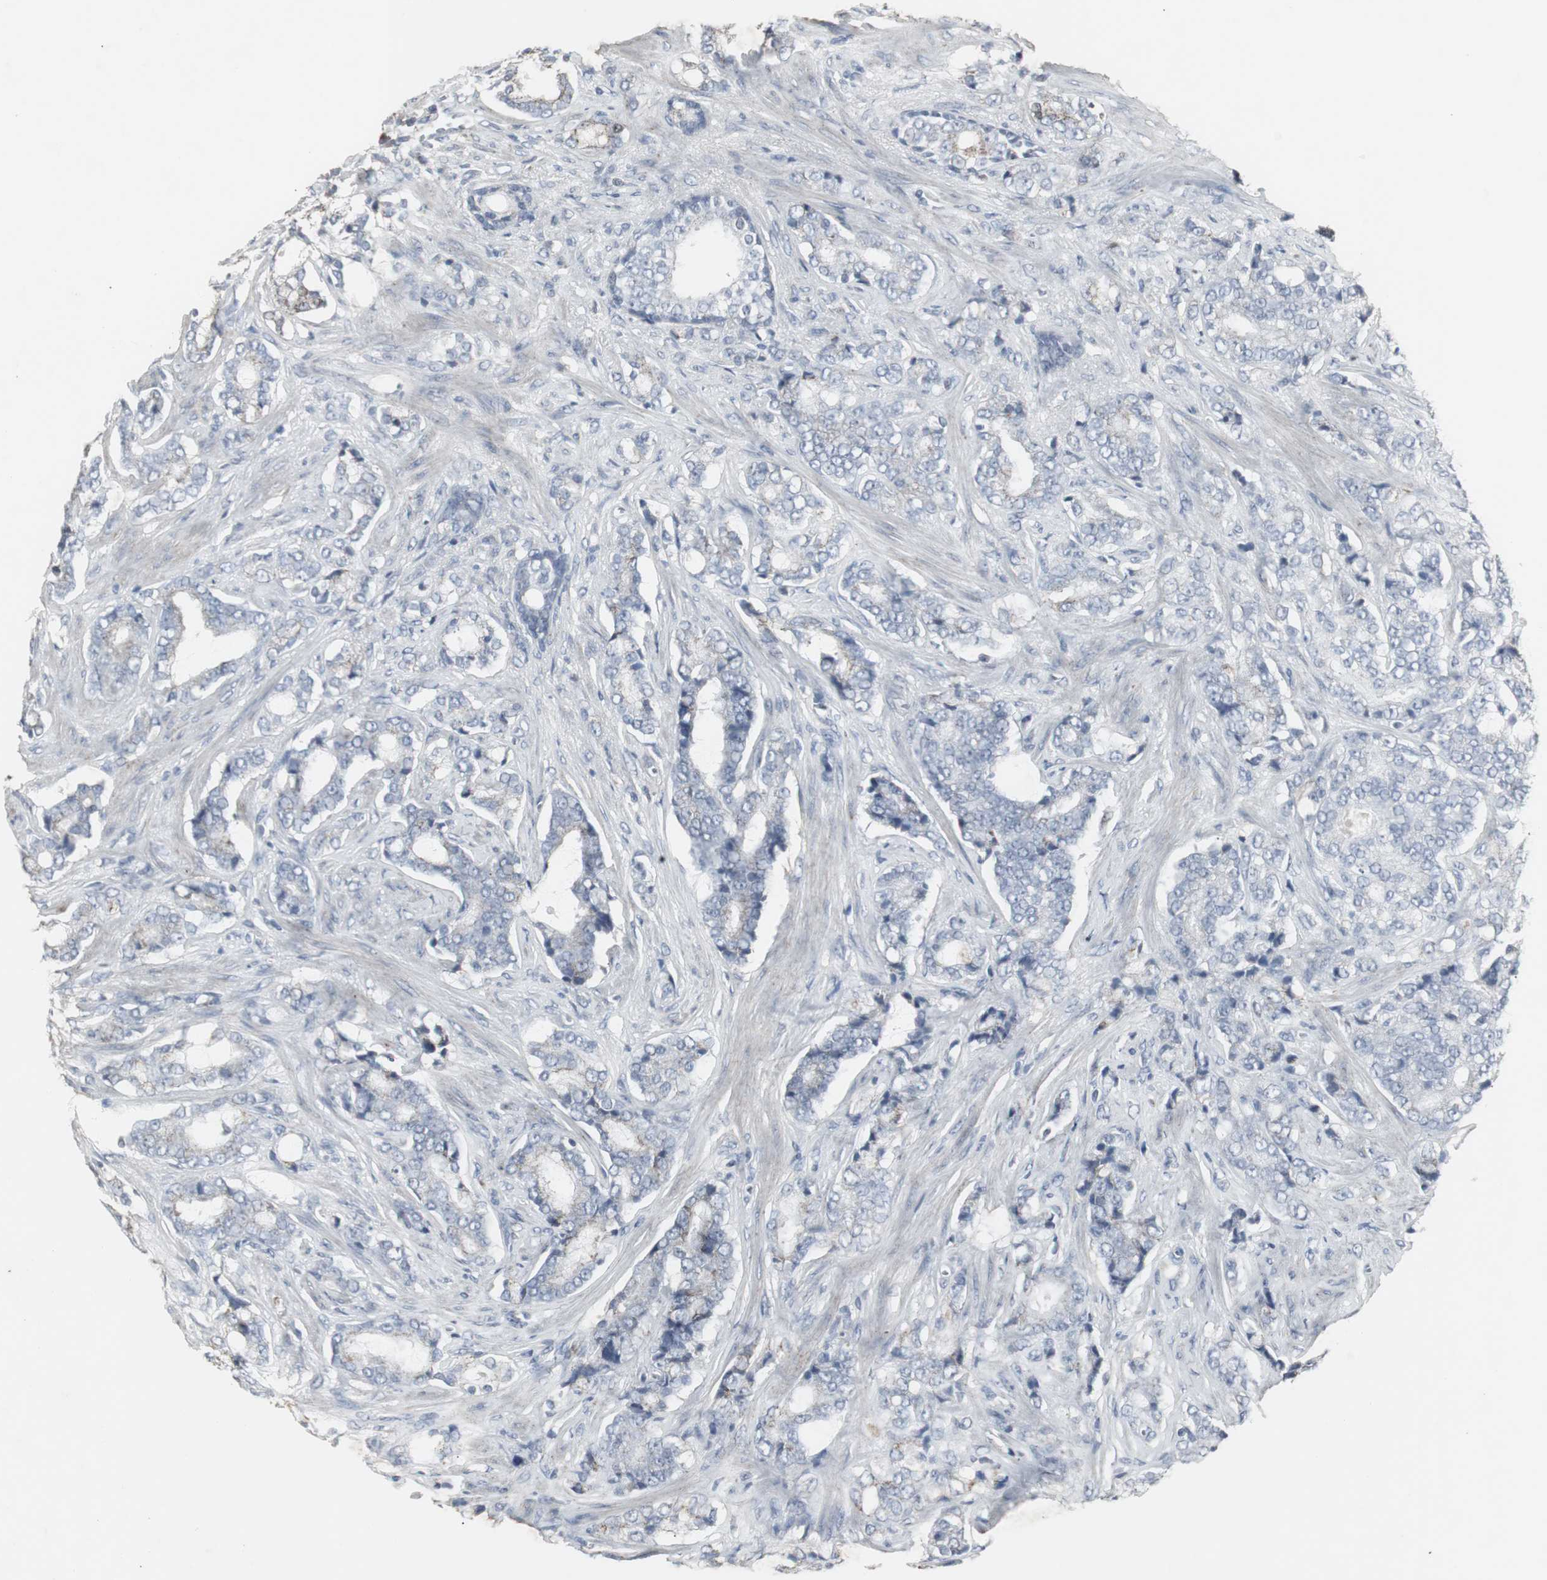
{"staining": {"intensity": "weak", "quantity": "<25%", "location": "cytoplasmic/membranous"}, "tissue": "prostate cancer", "cell_type": "Tumor cells", "image_type": "cancer", "snomed": [{"axis": "morphology", "description": "Adenocarcinoma, Low grade"}, {"axis": "topography", "description": "Prostate"}], "caption": "Adenocarcinoma (low-grade) (prostate) stained for a protein using IHC displays no staining tumor cells.", "gene": "ACAA1", "patient": {"sex": "male", "age": 58}}